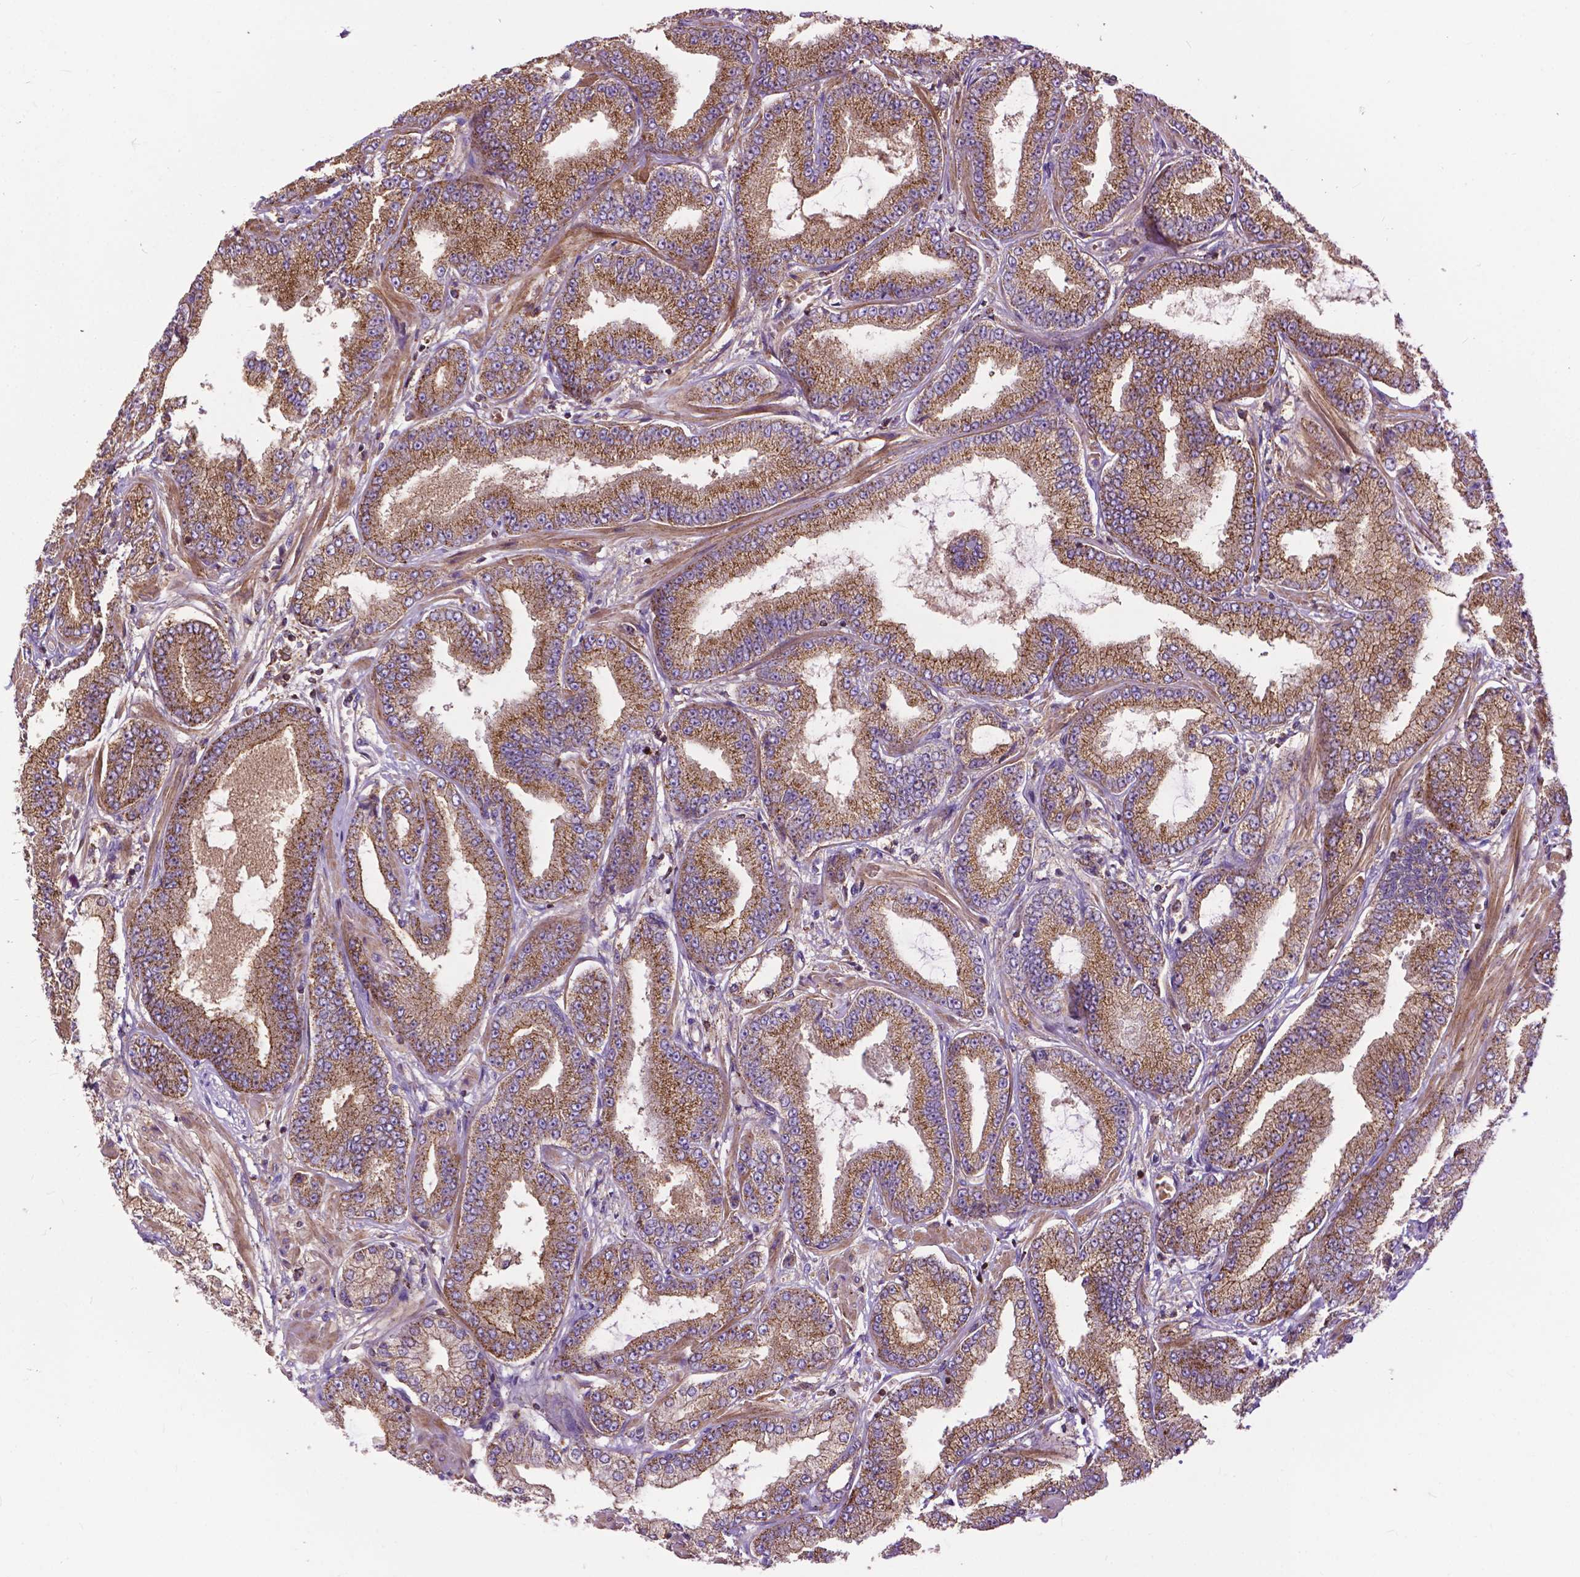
{"staining": {"intensity": "moderate", "quantity": ">75%", "location": "cytoplasmic/membranous"}, "tissue": "prostate cancer", "cell_type": "Tumor cells", "image_type": "cancer", "snomed": [{"axis": "morphology", "description": "Adenocarcinoma, Low grade"}, {"axis": "topography", "description": "Prostate"}], "caption": "Prostate adenocarcinoma (low-grade) stained with DAB IHC reveals medium levels of moderate cytoplasmic/membranous staining in about >75% of tumor cells.", "gene": "CHMP4A", "patient": {"sex": "male", "age": 55}}